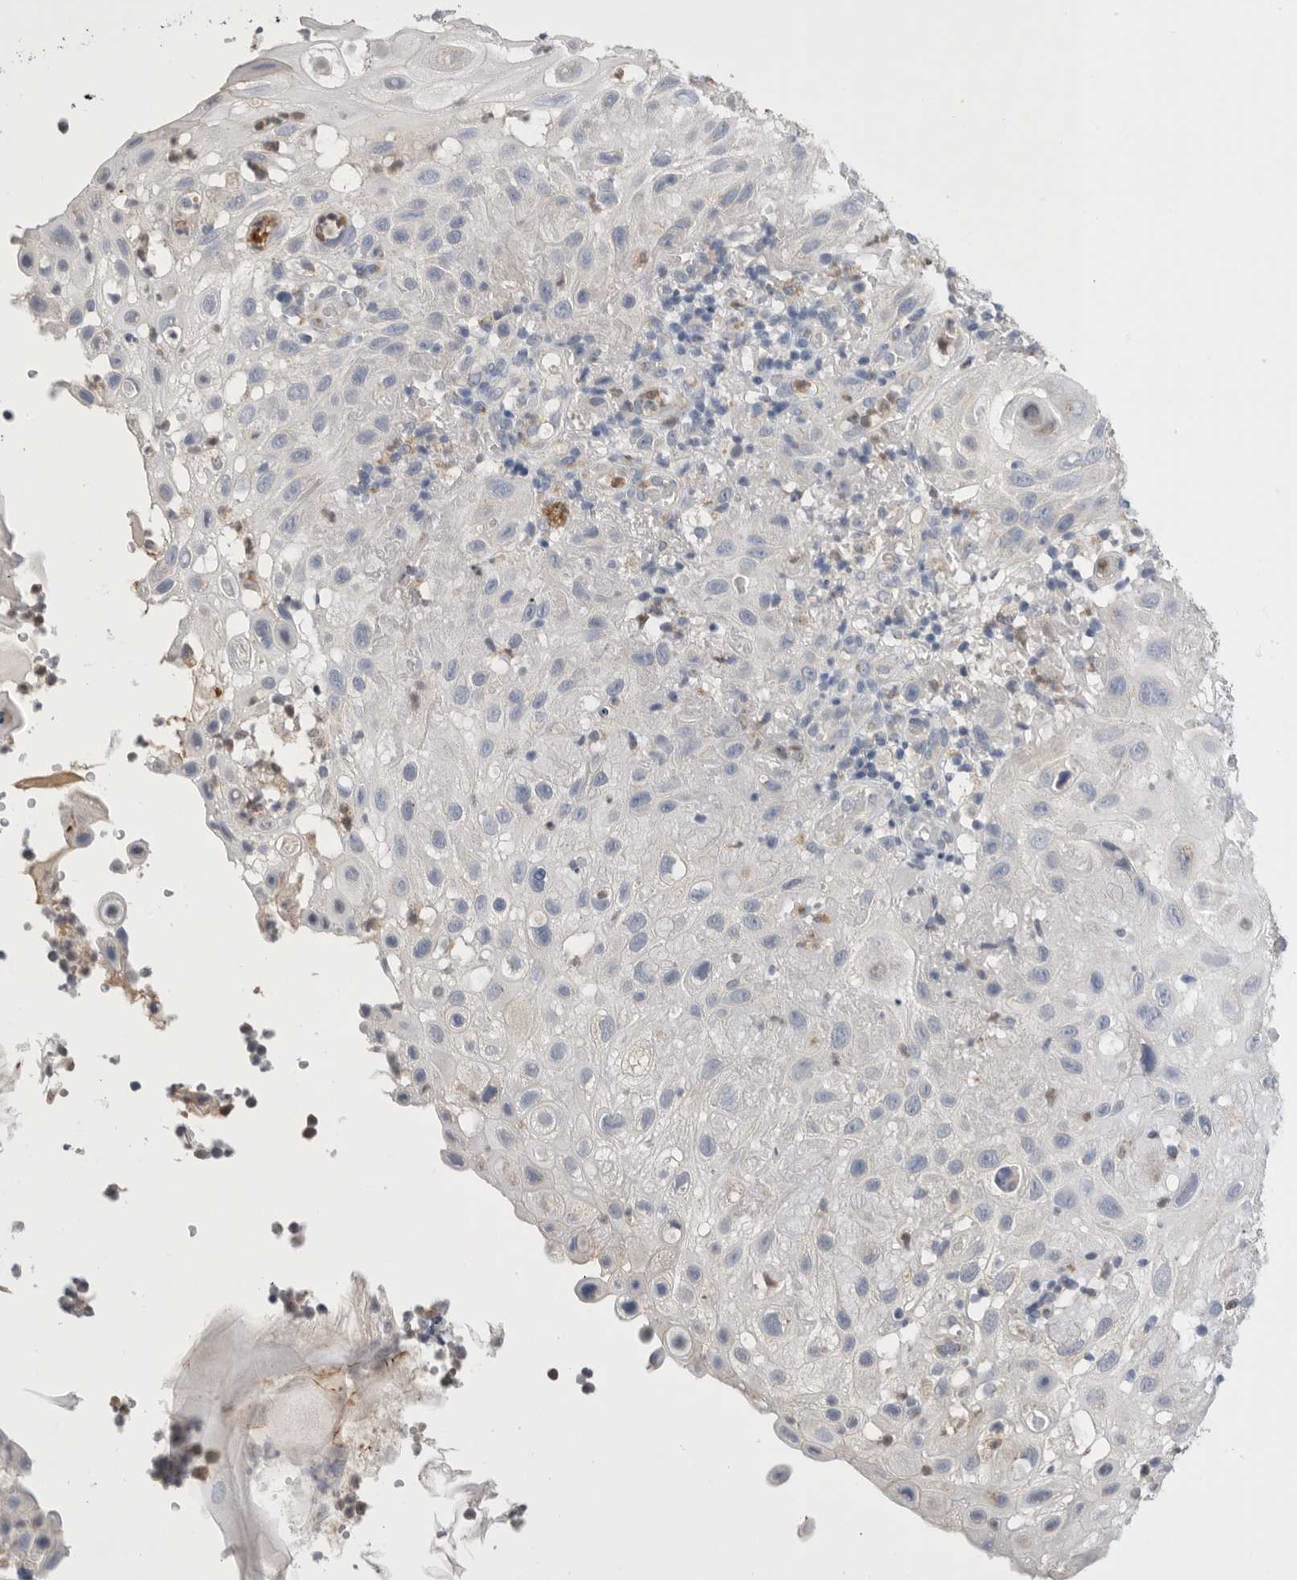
{"staining": {"intensity": "negative", "quantity": "none", "location": "none"}, "tissue": "skin cancer", "cell_type": "Tumor cells", "image_type": "cancer", "snomed": [{"axis": "morphology", "description": "Normal tissue, NOS"}, {"axis": "morphology", "description": "Squamous cell carcinoma, NOS"}, {"axis": "topography", "description": "Skin"}], "caption": "Tumor cells show no significant expression in skin cancer.", "gene": "CCDC126", "patient": {"sex": "female", "age": 96}}